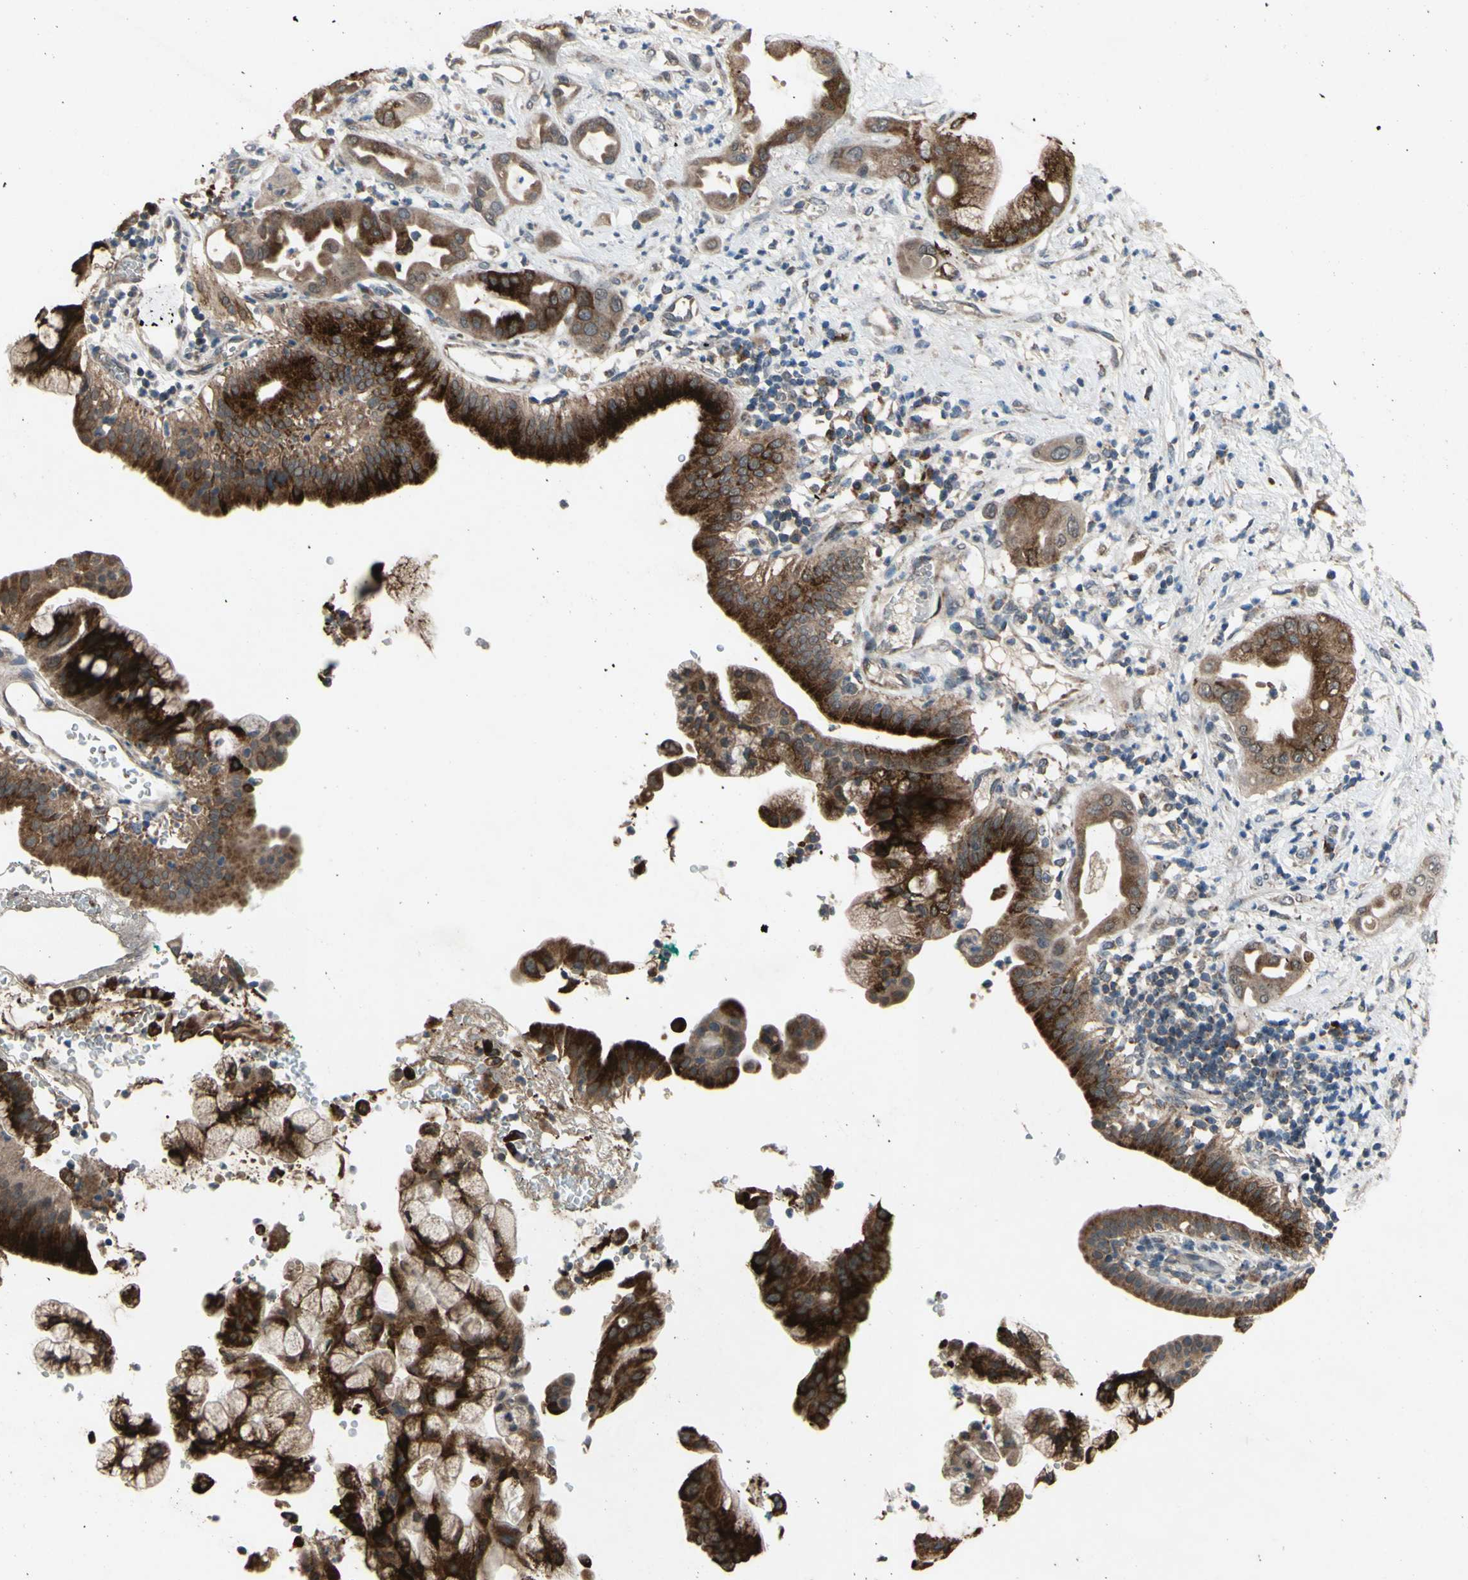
{"staining": {"intensity": "strong", "quantity": ">75%", "location": "cytoplasmic/membranous"}, "tissue": "pancreatic cancer", "cell_type": "Tumor cells", "image_type": "cancer", "snomed": [{"axis": "morphology", "description": "Adenocarcinoma, NOS"}, {"axis": "morphology", "description": "Adenocarcinoma, metastatic, NOS"}, {"axis": "topography", "description": "Lymph node"}, {"axis": "topography", "description": "Pancreas"}, {"axis": "topography", "description": "Duodenum"}], "caption": "This is a histology image of IHC staining of pancreatic cancer (metastatic adenocarcinoma), which shows strong expression in the cytoplasmic/membranous of tumor cells.", "gene": "CD164", "patient": {"sex": "female", "age": 64}}